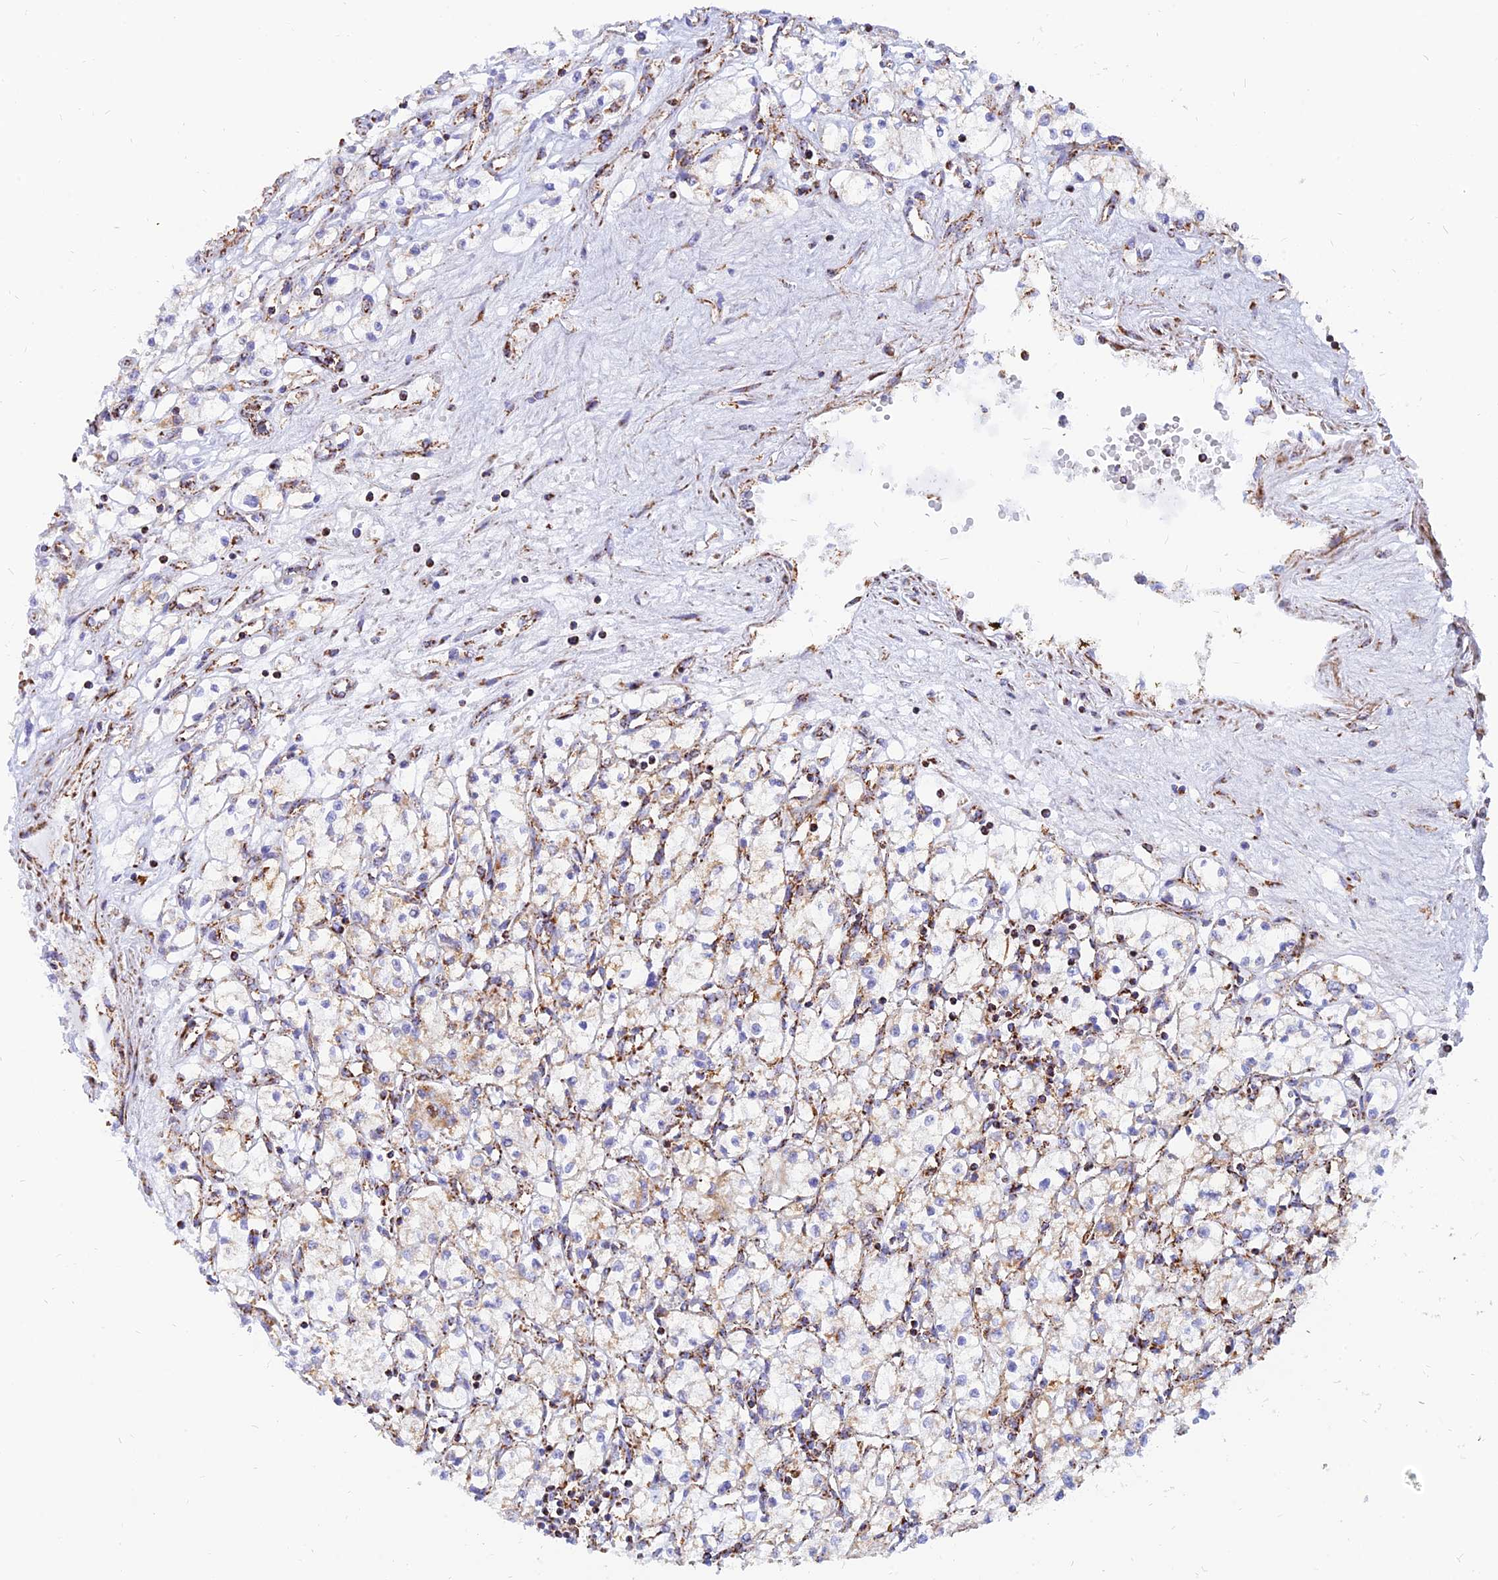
{"staining": {"intensity": "moderate", "quantity": "<25%", "location": "cytoplasmic/membranous"}, "tissue": "renal cancer", "cell_type": "Tumor cells", "image_type": "cancer", "snomed": [{"axis": "morphology", "description": "Adenocarcinoma, NOS"}, {"axis": "topography", "description": "Kidney"}], "caption": "Protein analysis of adenocarcinoma (renal) tissue demonstrates moderate cytoplasmic/membranous expression in approximately <25% of tumor cells.", "gene": "NDUFB6", "patient": {"sex": "male", "age": 59}}